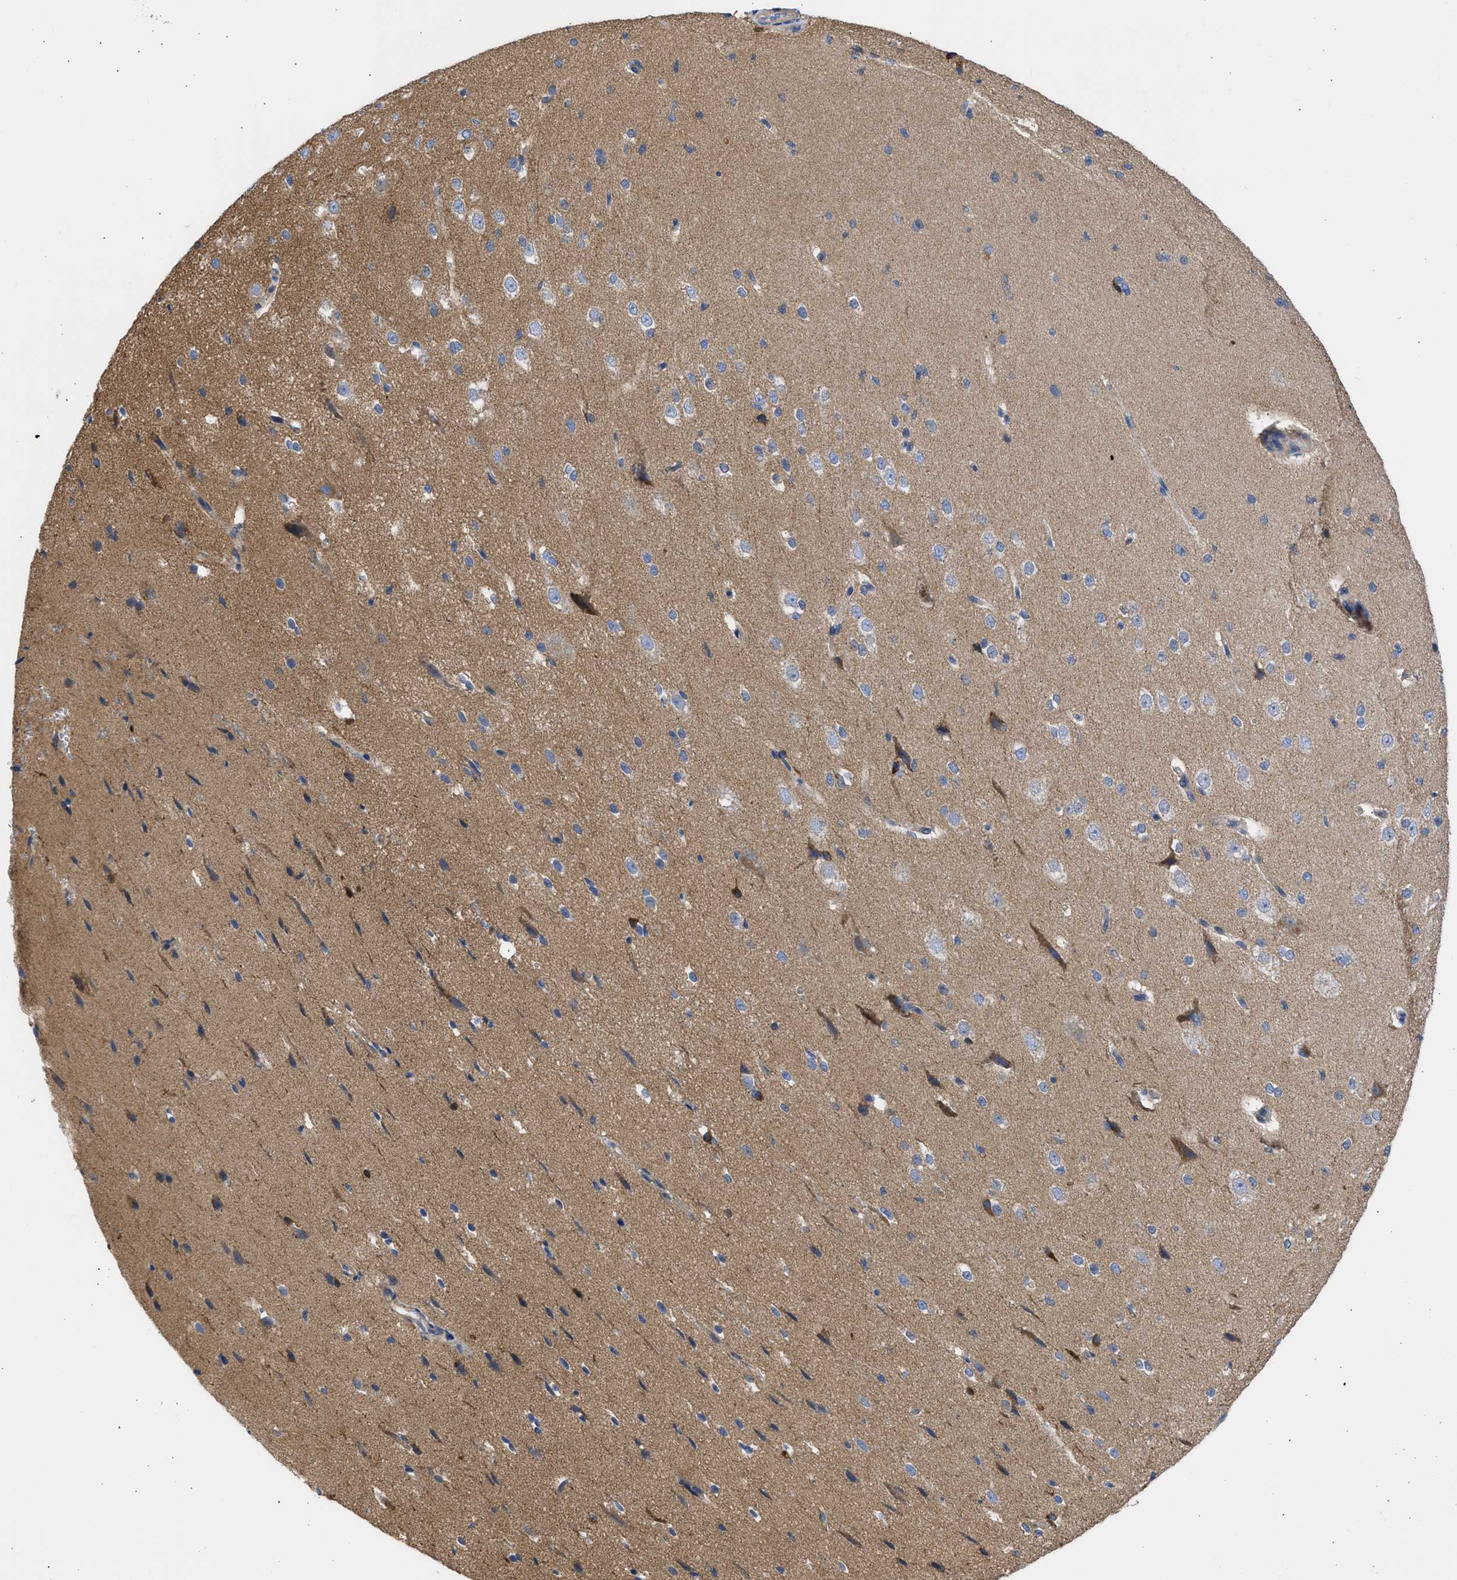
{"staining": {"intensity": "negative", "quantity": "none", "location": "none"}, "tissue": "cerebral cortex", "cell_type": "Endothelial cells", "image_type": "normal", "snomed": [{"axis": "morphology", "description": "Normal tissue, NOS"}, {"axis": "morphology", "description": "Developmental malformation"}, {"axis": "topography", "description": "Cerebral cortex"}], "caption": "IHC of benign human cerebral cortex displays no expression in endothelial cells.", "gene": "BTG3", "patient": {"sex": "female", "age": 30}}